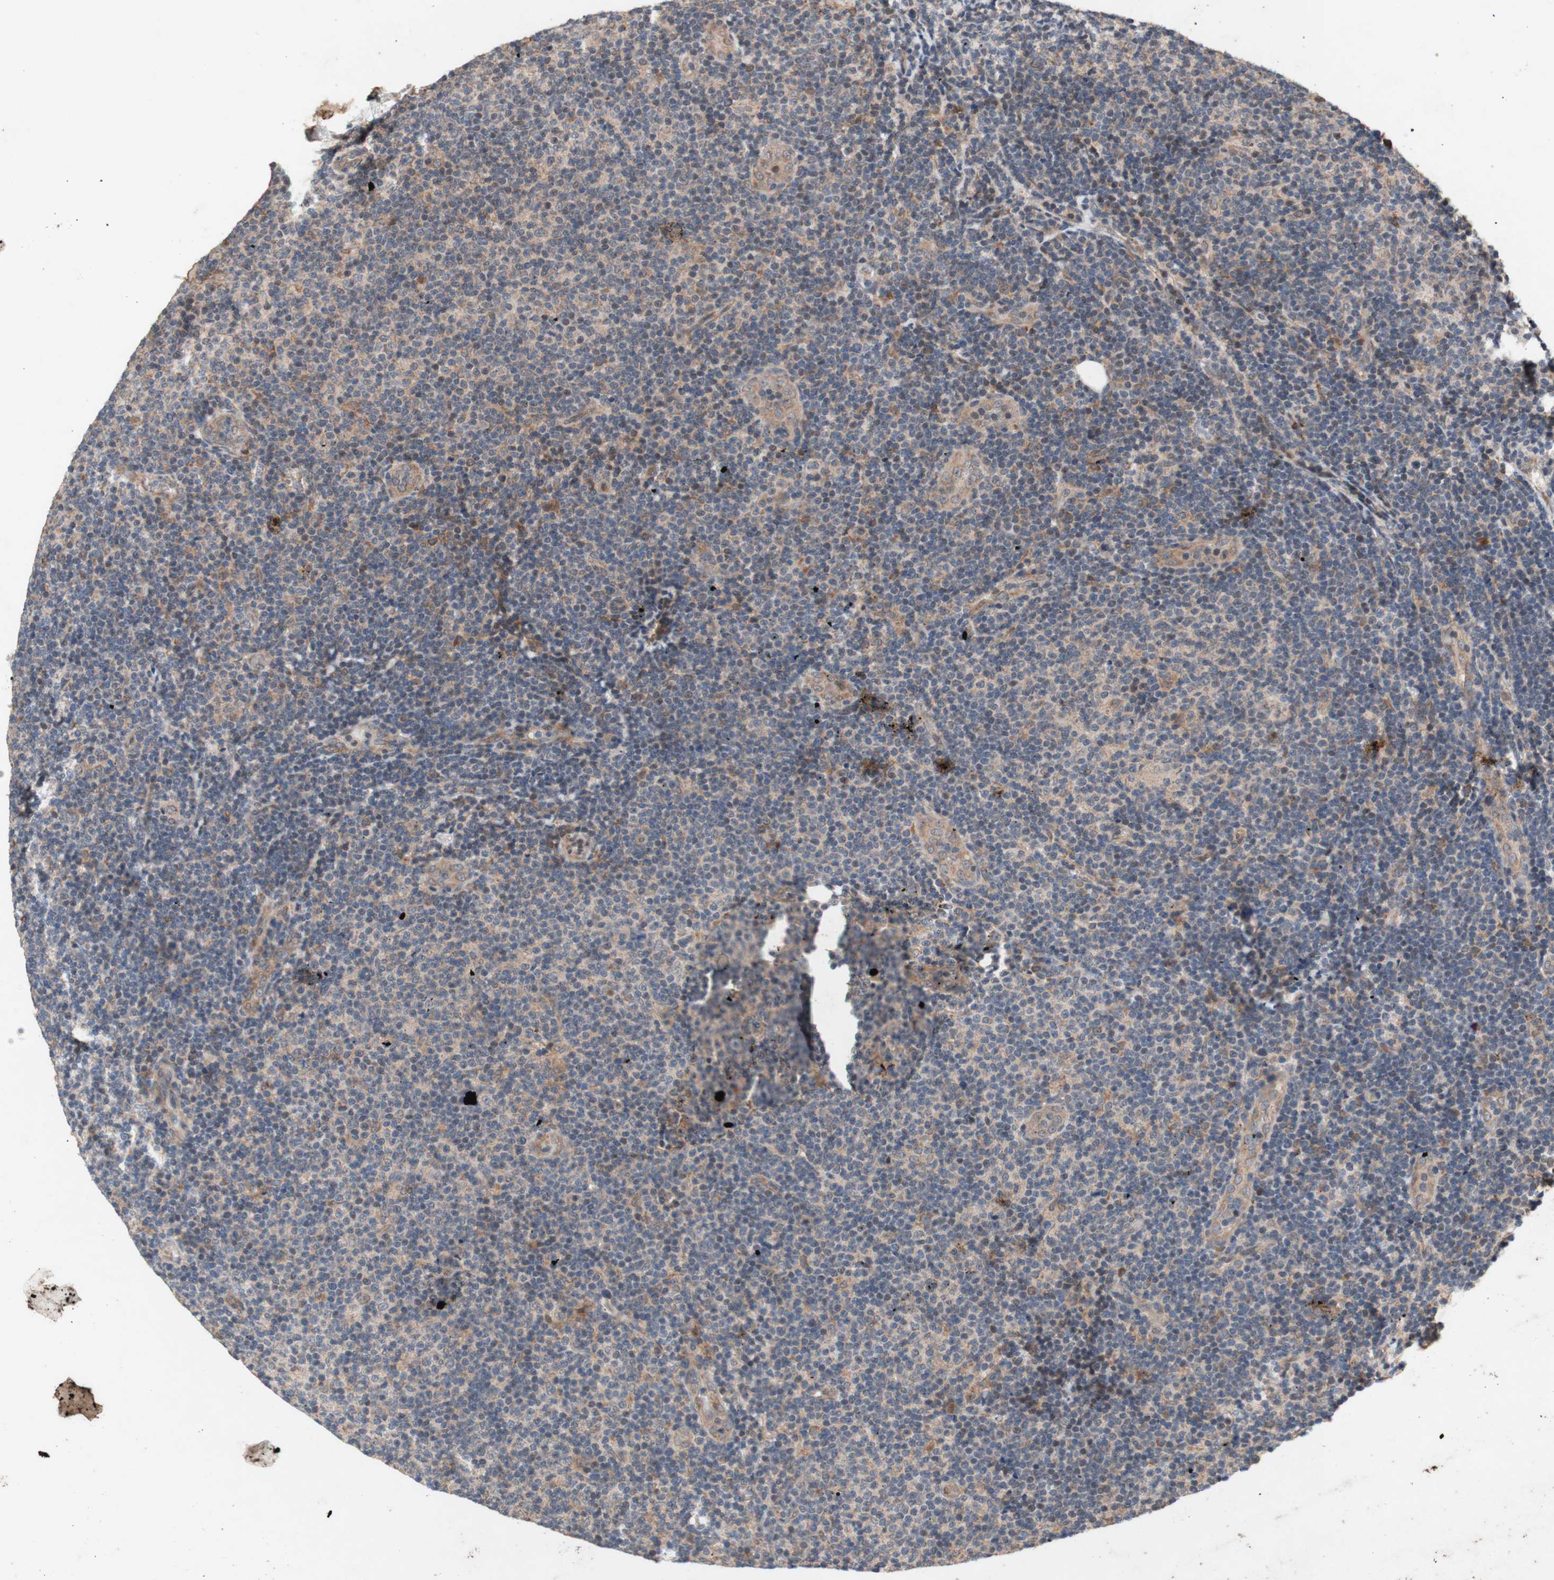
{"staining": {"intensity": "weak", "quantity": ">75%", "location": "cytoplasmic/membranous"}, "tissue": "lymphoma", "cell_type": "Tumor cells", "image_type": "cancer", "snomed": [{"axis": "morphology", "description": "Malignant lymphoma, non-Hodgkin's type, Low grade"}, {"axis": "topography", "description": "Lymph node"}], "caption": "High-magnification brightfield microscopy of lymphoma stained with DAB (brown) and counterstained with hematoxylin (blue). tumor cells exhibit weak cytoplasmic/membranous staining is identified in approximately>75% of cells. (IHC, brightfield microscopy, high magnification).", "gene": "DDOST", "patient": {"sex": "male", "age": 83}}